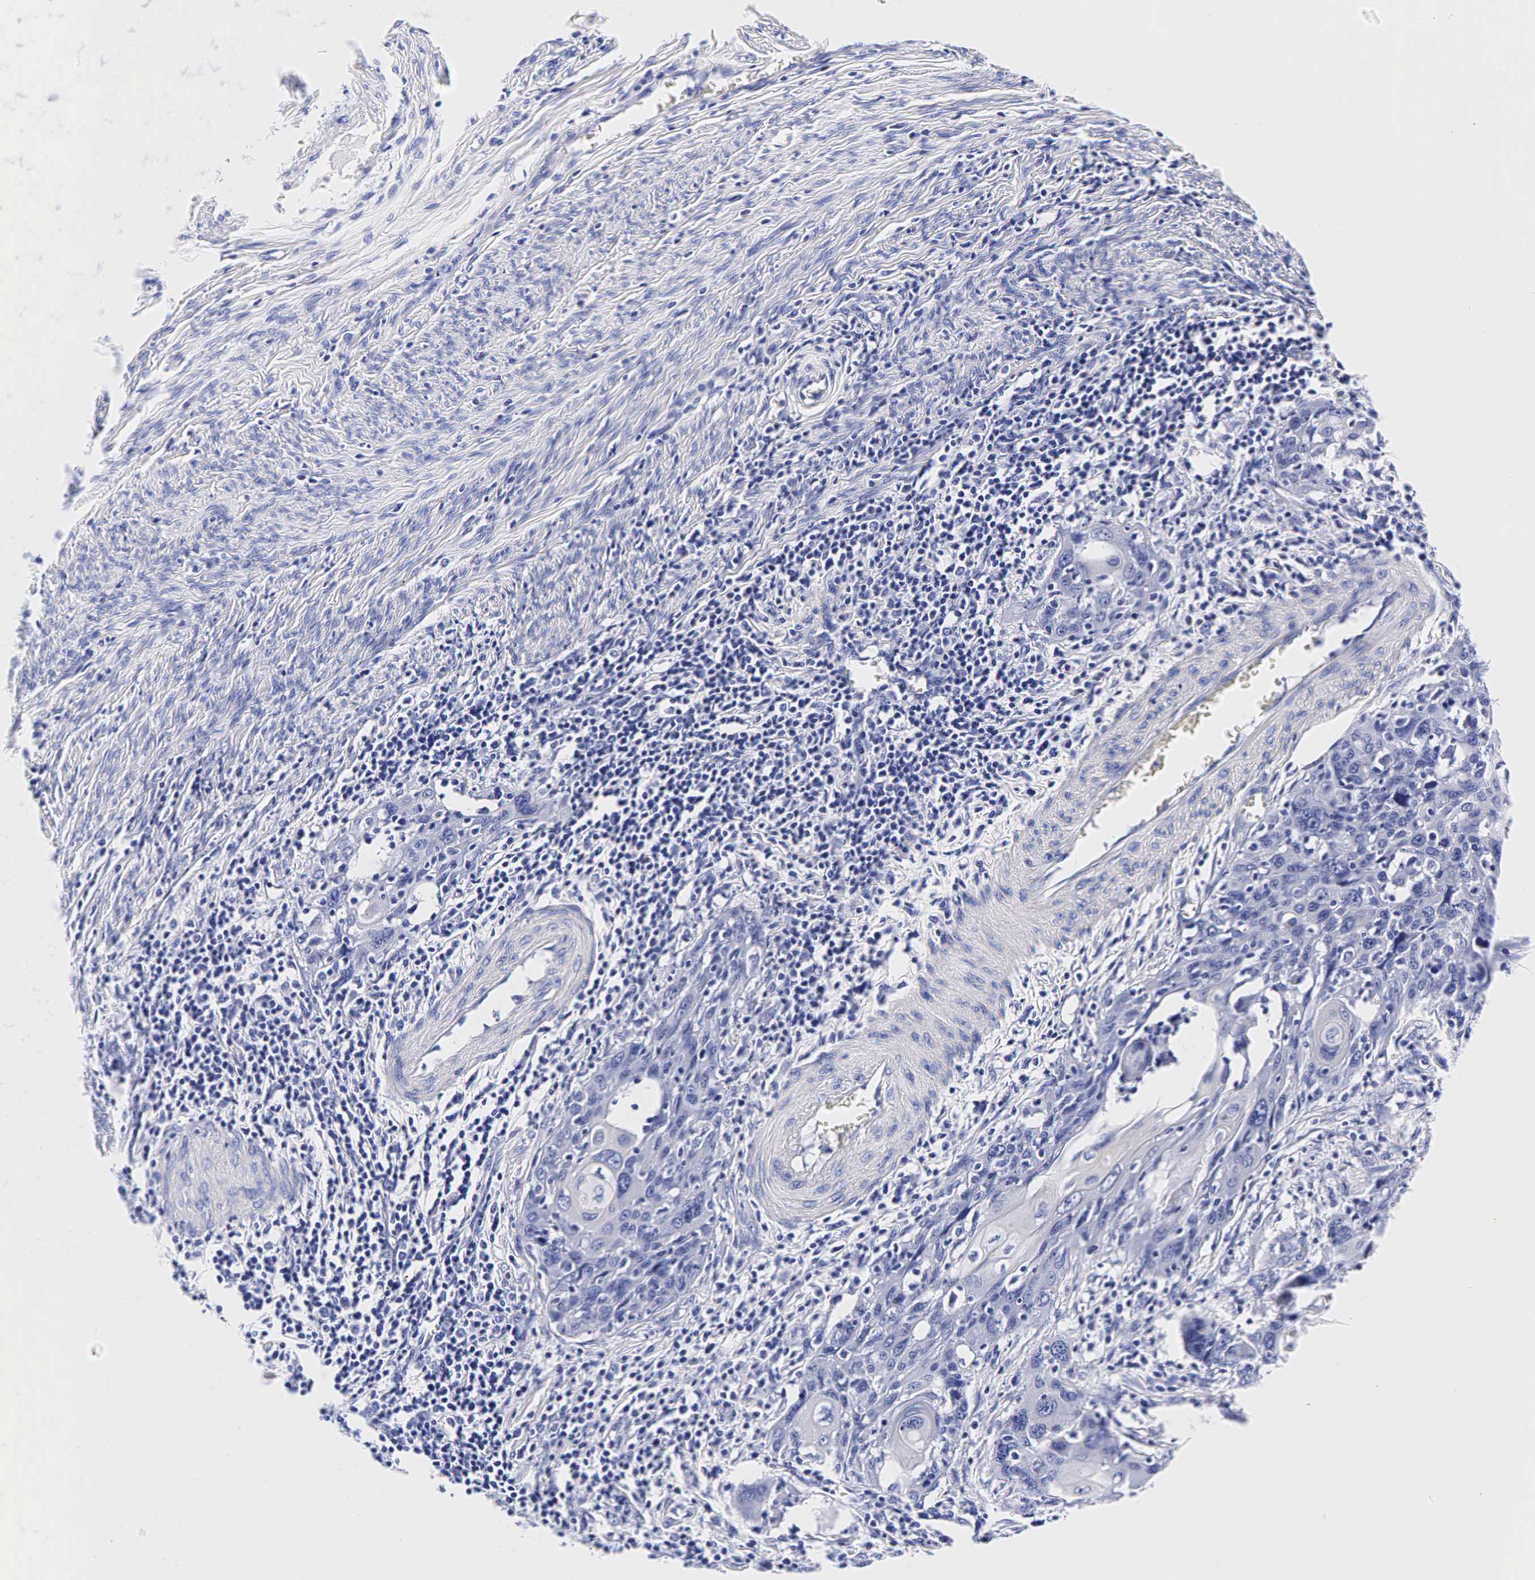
{"staining": {"intensity": "negative", "quantity": "none", "location": "none"}, "tissue": "cervical cancer", "cell_type": "Tumor cells", "image_type": "cancer", "snomed": [{"axis": "morphology", "description": "Squamous cell carcinoma, NOS"}, {"axis": "topography", "description": "Cervix"}], "caption": "Histopathology image shows no protein staining in tumor cells of cervical cancer tissue.", "gene": "GCG", "patient": {"sex": "female", "age": 54}}